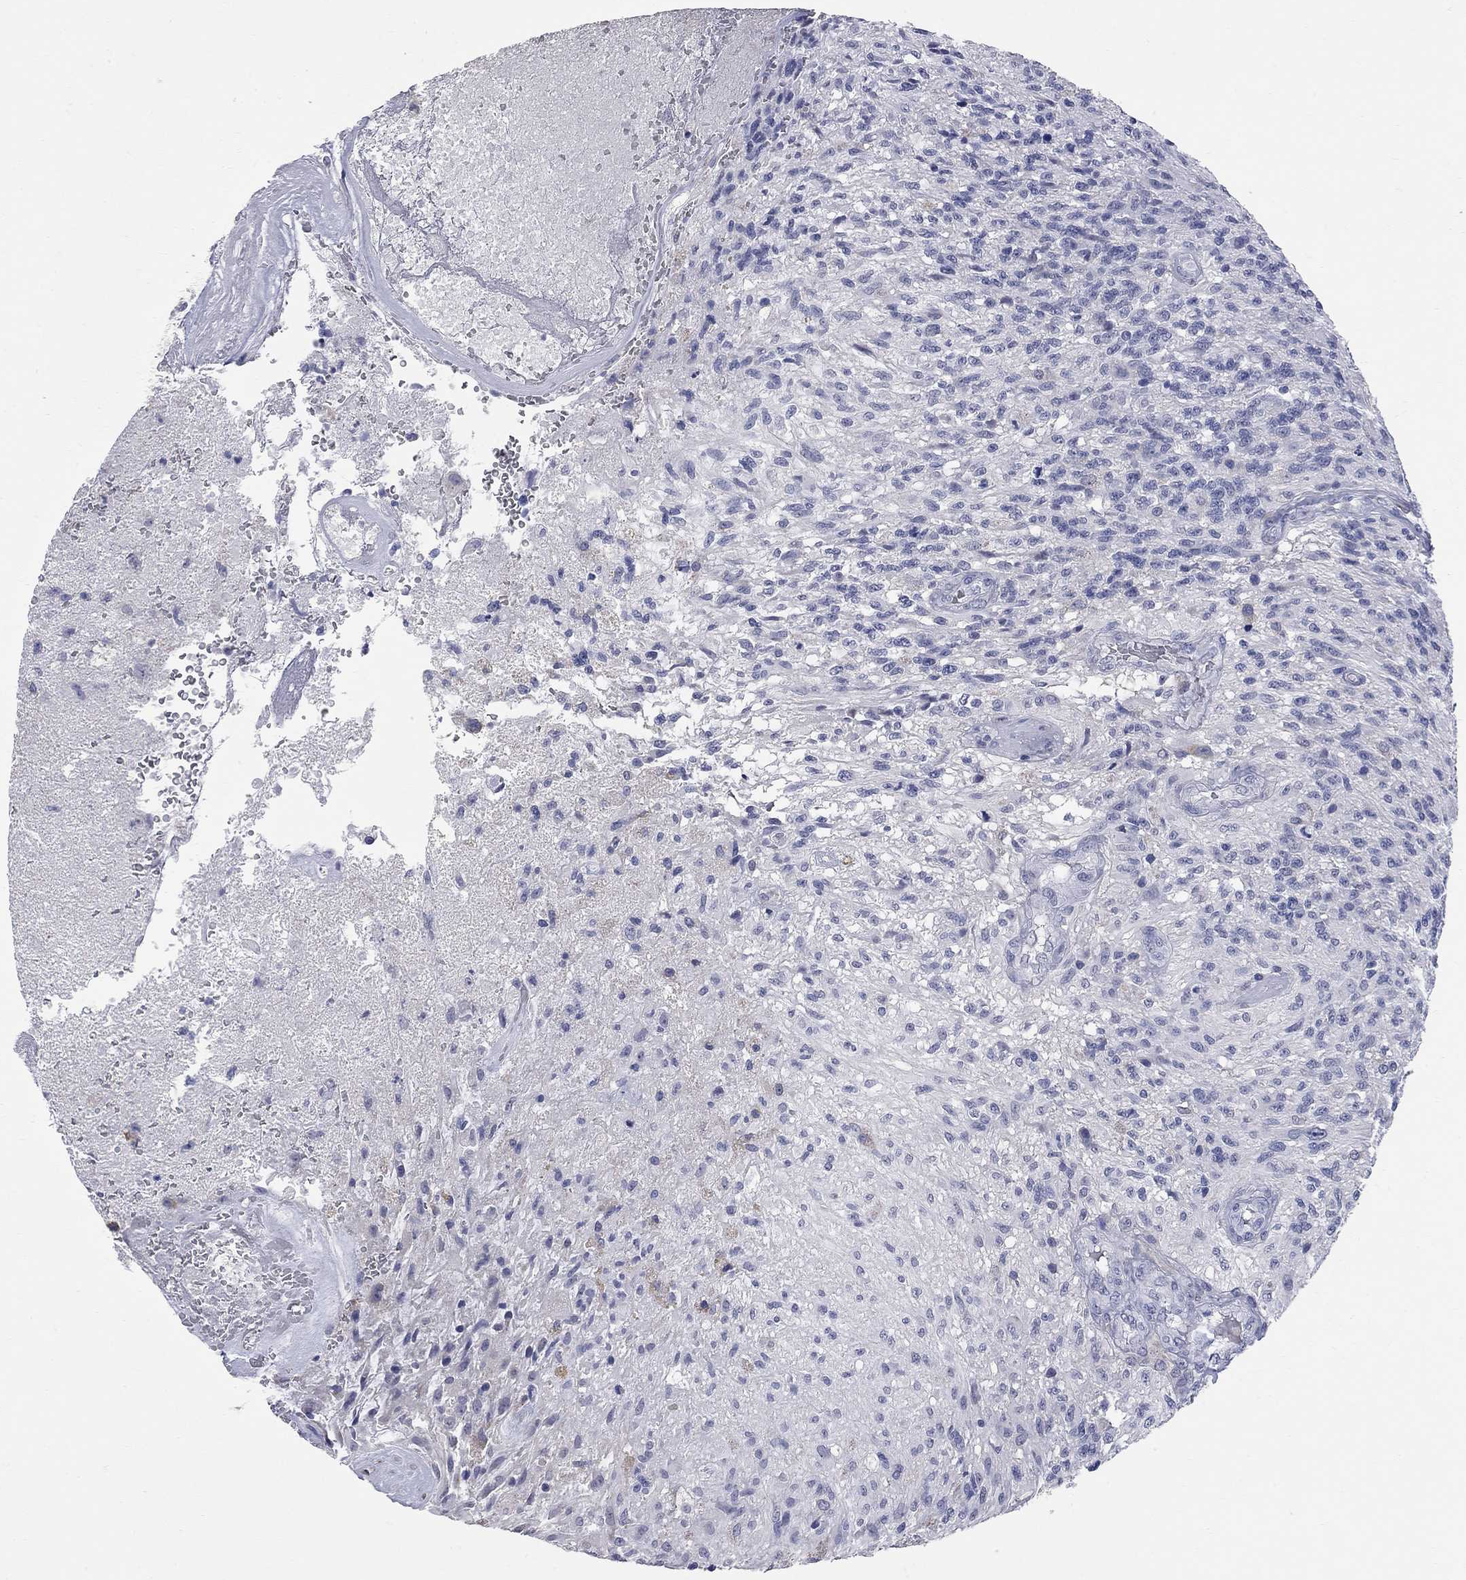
{"staining": {"intensity": "negative", "quantity": "none", "location": "none"}, "tissue": "glioma", "cell_type": "Tumor cells", "image_type": "cancer", "snomed": [{"axis": "morphology", "description": "Glioma, malignant, High grade"}, {"axis": "topography", "description": "Brain"}], "caption": "An IHC photomicrograph of glioma is shown. There is no staining in tumor cells of glioma.", "gene": "FAM221B", "patient": {"sex": "male", "age": 56}}